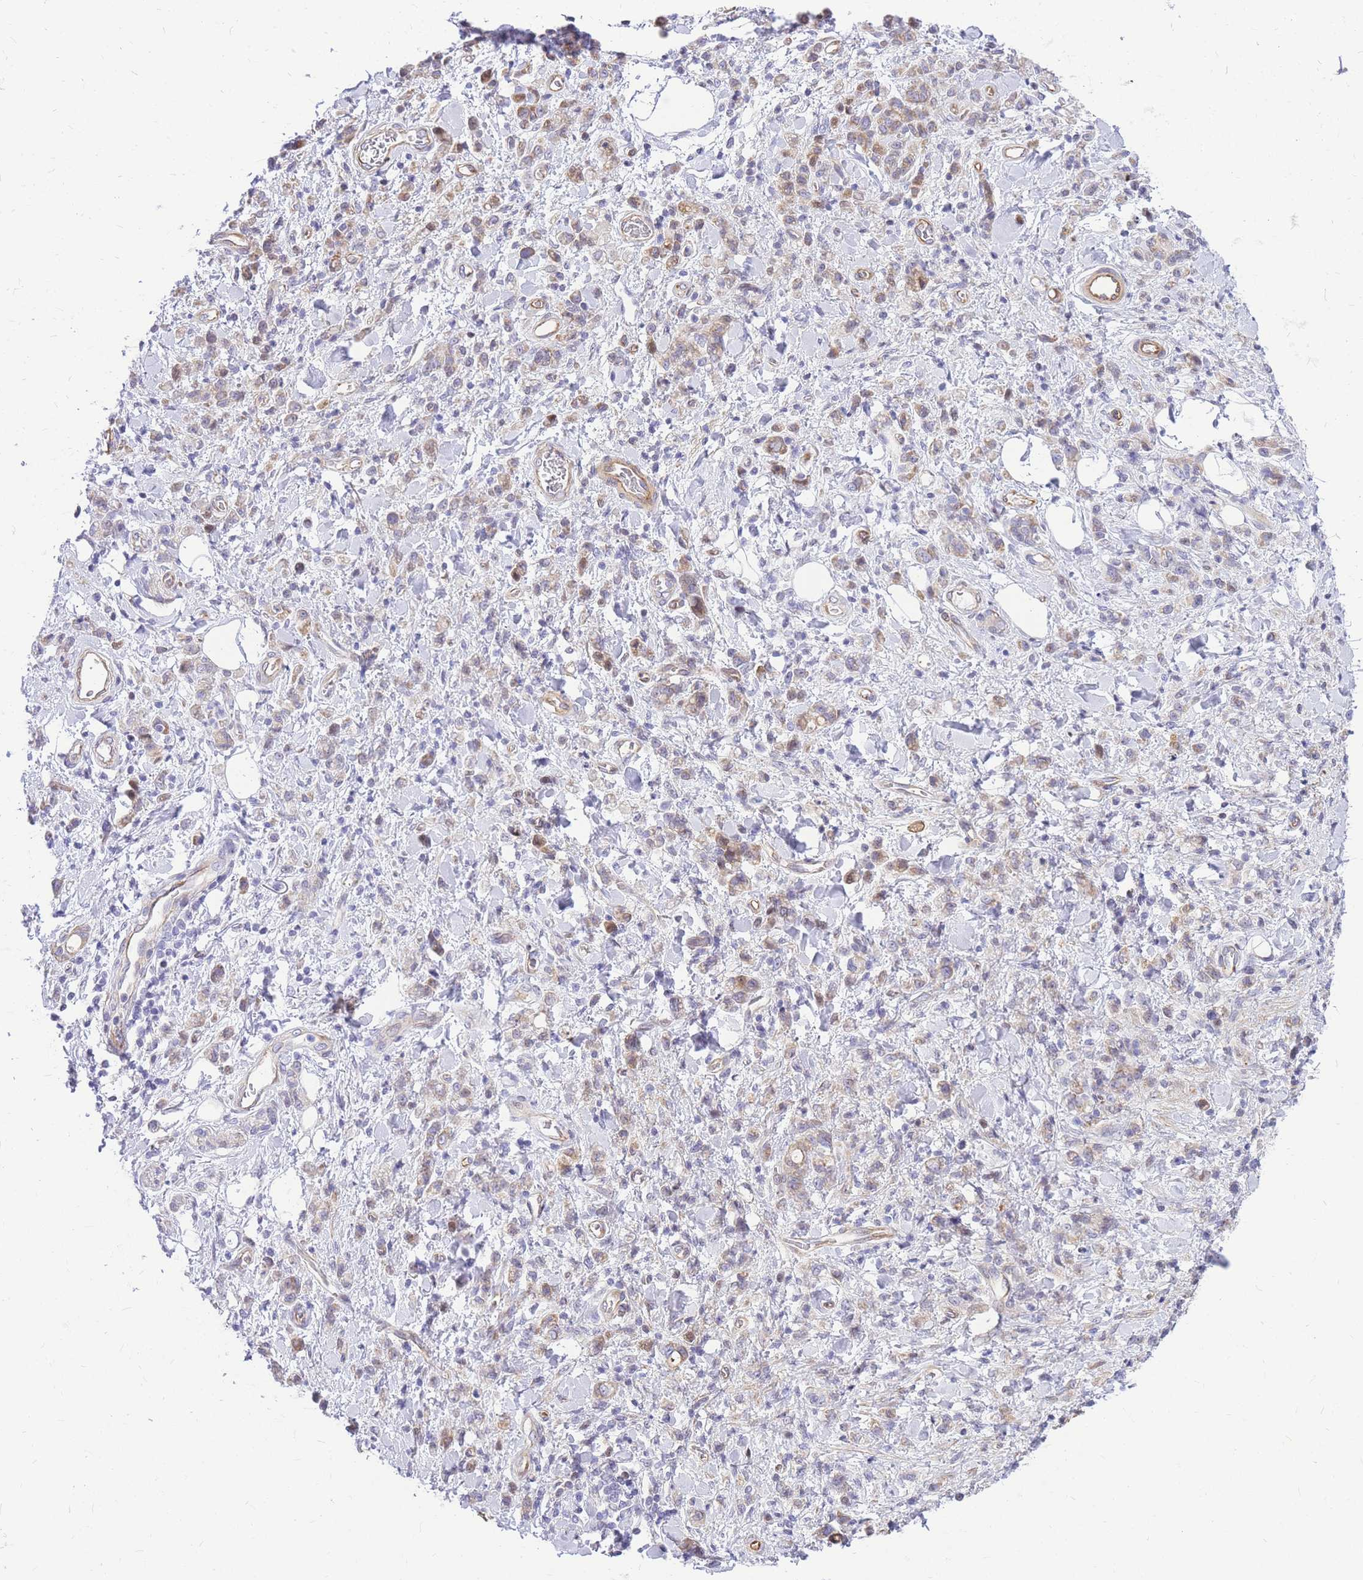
{"staining": {"intensity": "weak", "quantity": ">75%", "location": "cytoplasmic/membranous"}, "tissue": "stomach cancer", "cell_type": "Tumor cells", "image_type": "cancer", "snomed": [{"axis": "morphology", "description": "Adenocarcinoma, NOS"}, {"axis": "topography", "description": "Stomach"}], "caption": "Stomach cancer (adenocarcinoma) stained for a protein displays weak cytoplasmic/membranous positivity in tumor cells.", "gene": "S100PBP", "patient": {"sex": "male", "age": 77}}